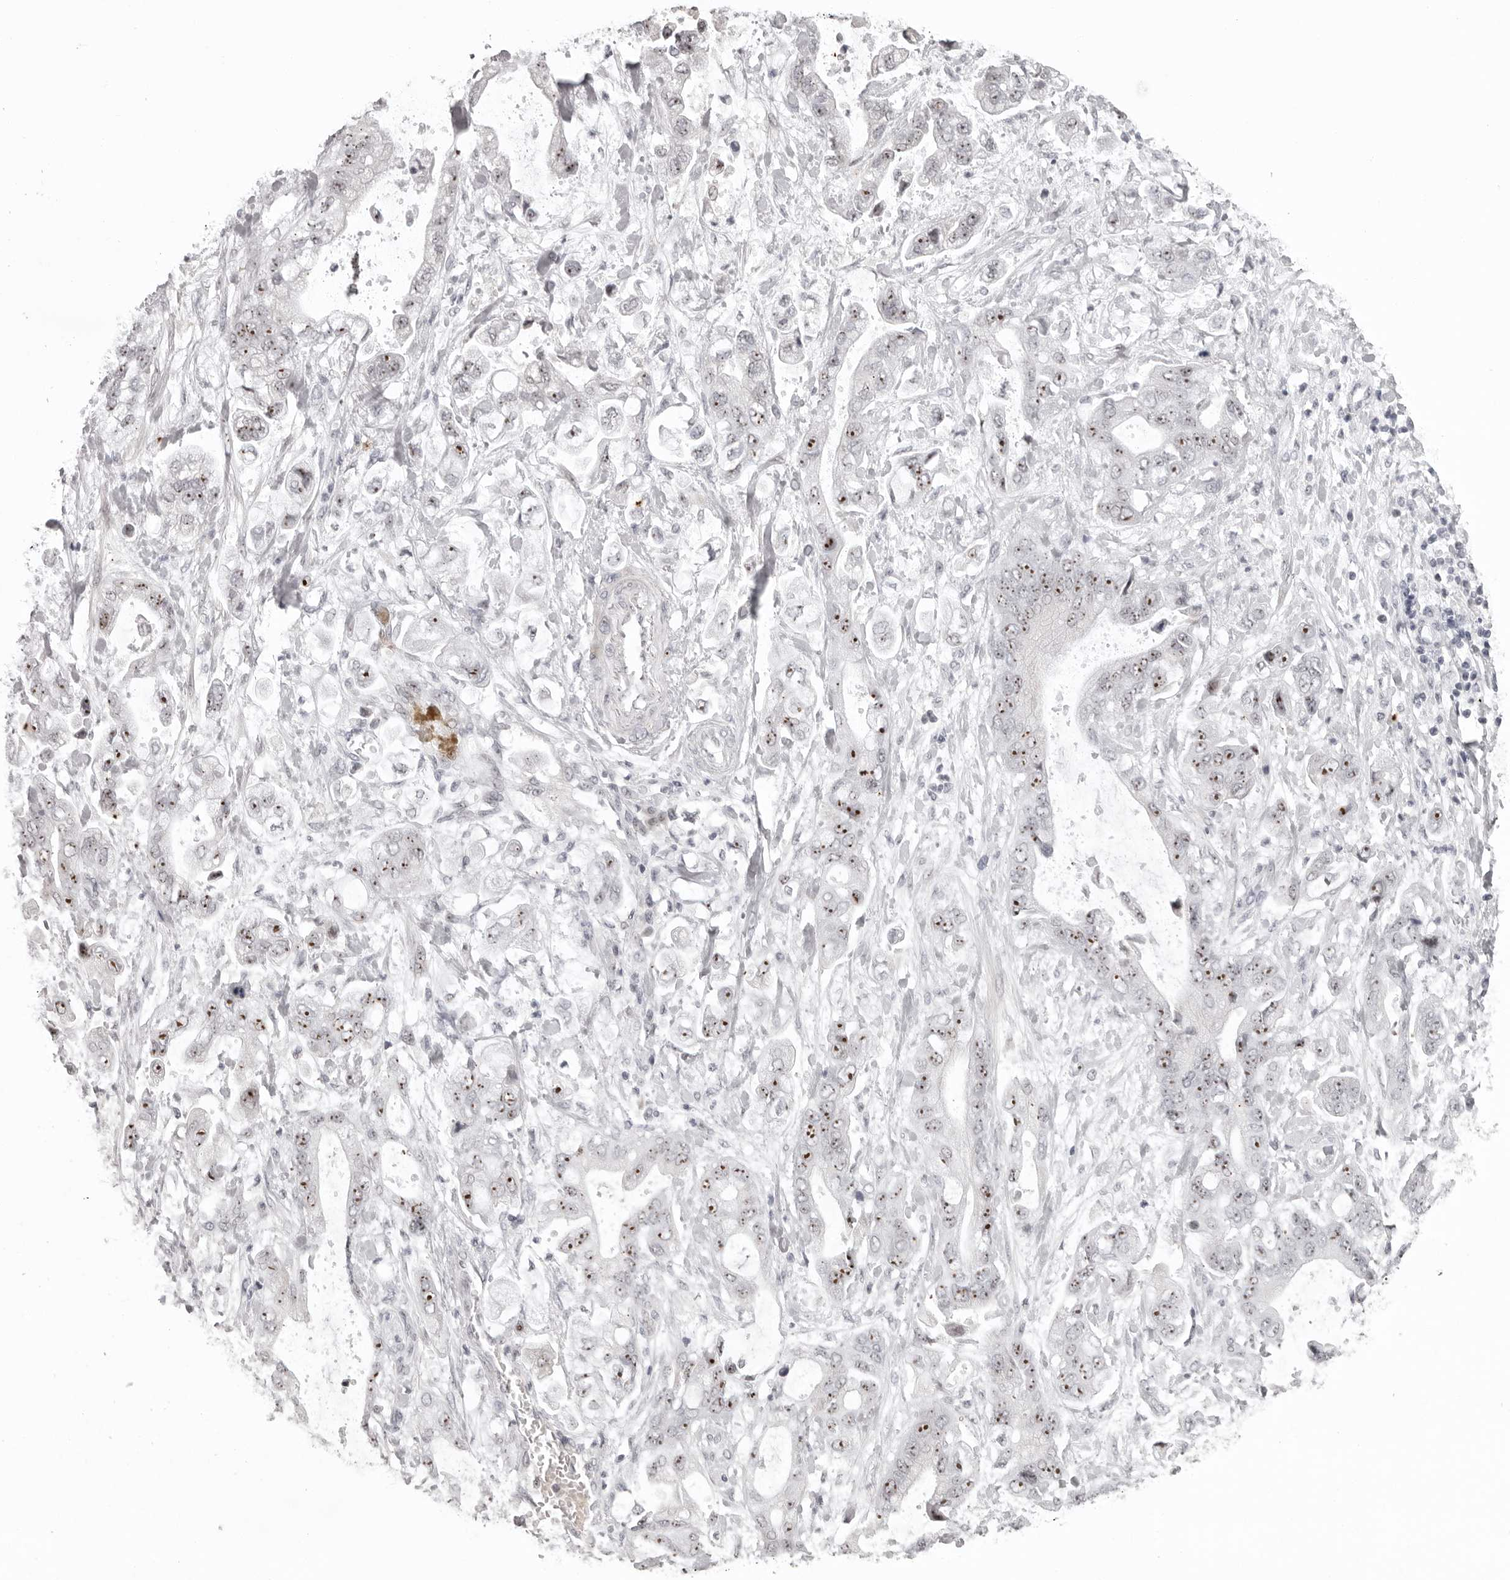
{"staining": {"intensity": "strong", "quantity": ">75%", "location": "nuclear"}, "tissue": "stomach cancer", "cell_type": "Tumor cells", "image_type": "cancer", "snomed": [{"axis": "morphology", "description": "Normal tissue, NOS"}, {"axis": "morphology", "description": "Adenocarcinoma, NOS"}, {"axis": "topography", "description": "Stomach"}], "caption": "A high-resolution histopathology image shows immunohistochemistry (IHC) staining of stomach cancer, which displays strong nuclear expression in approximately >75% of tumor cells. The staining was performed using DAB (3,3'-diaminobenzidine) to visualize the protein expression in brown, while the nuclei were stained in blue with hematoxylin (Magnification: 20x).", "gene": "HELZ", "patient": {"sex": "male", "age": 62}}